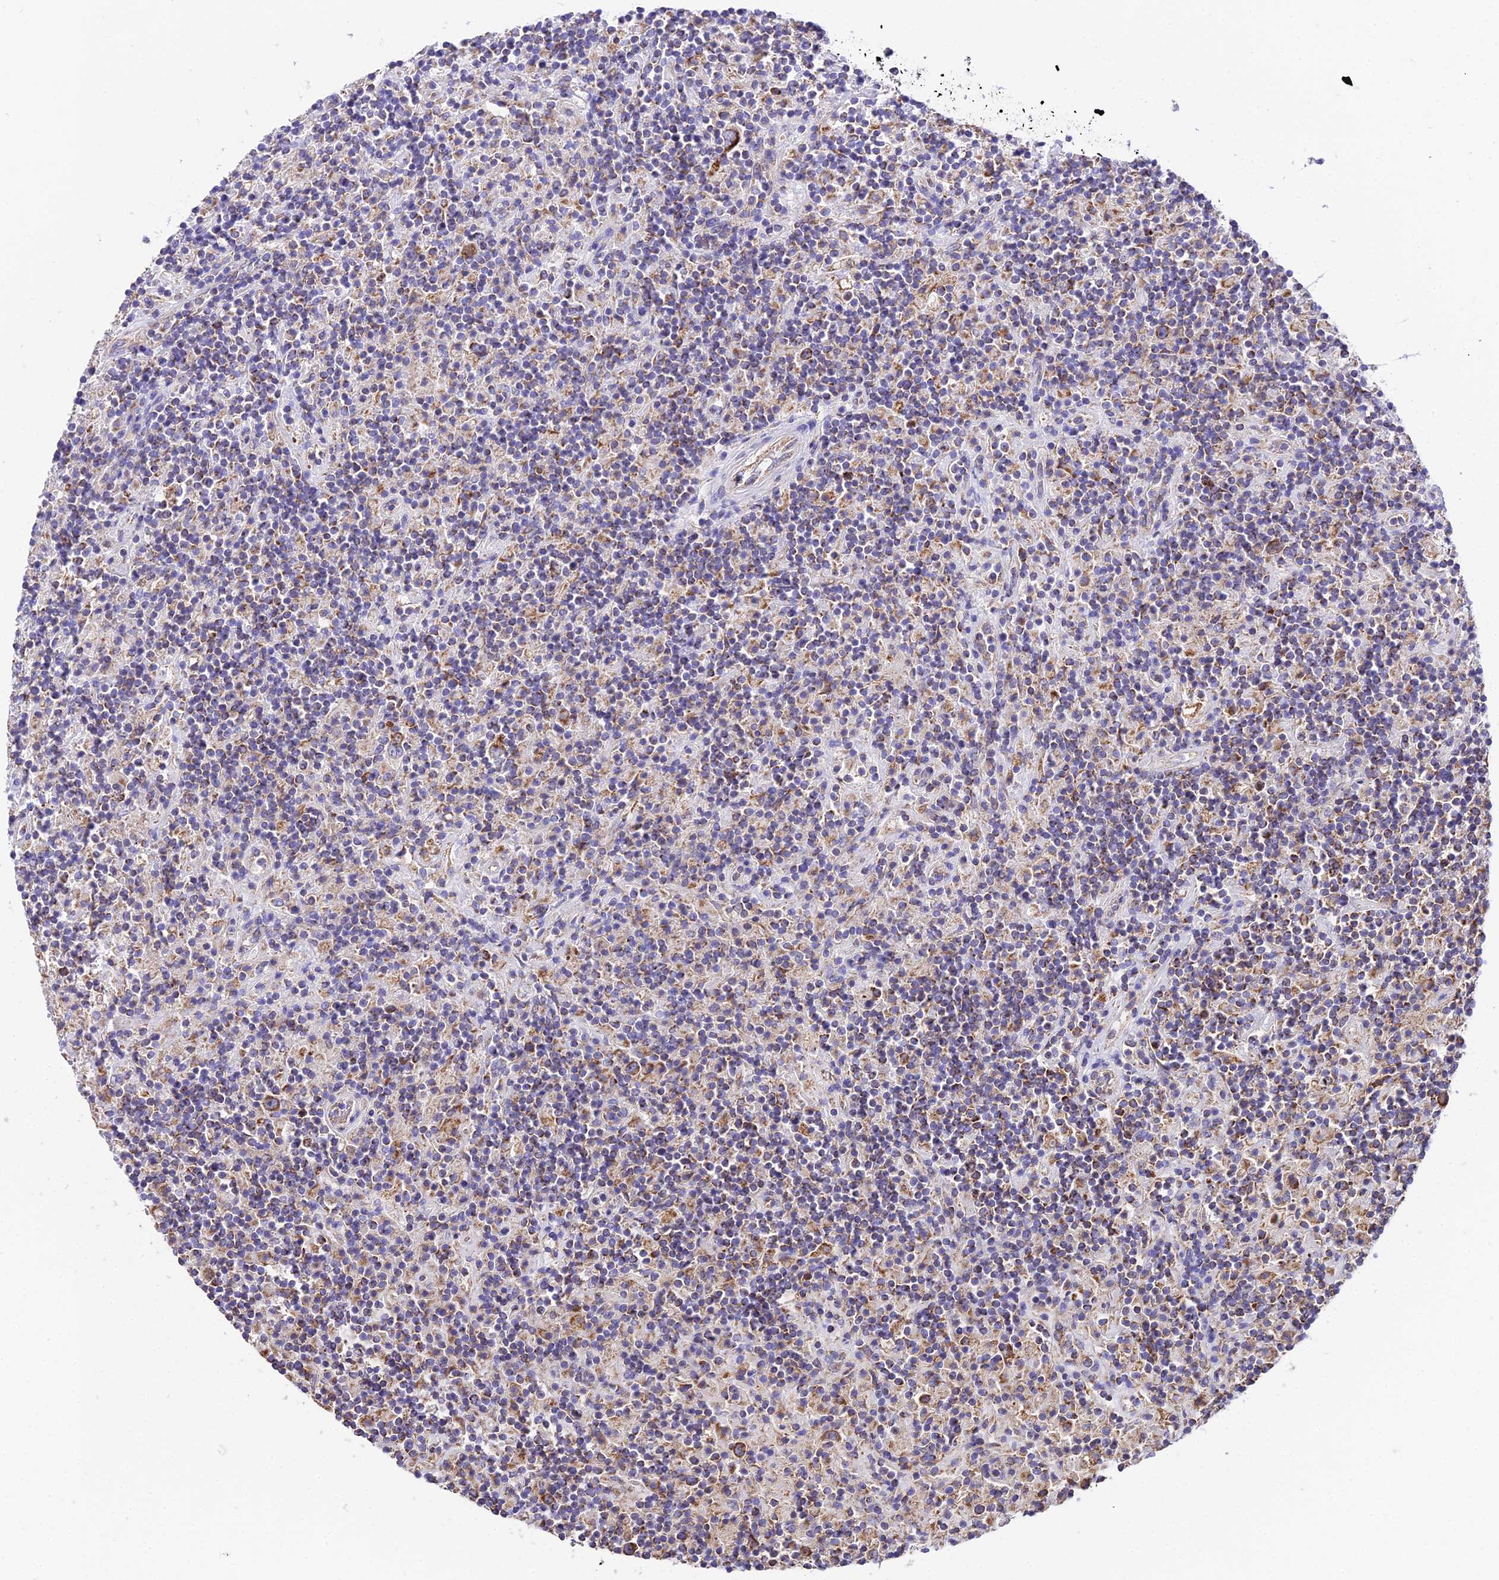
{"staining": {"intensity": "strong", "quantity": ">75%", "location": "cytoplasmic/membranous"}, "tissue": "lymphoma", "cell_type": "Tumor cells", "image_type": "cancer", "snomed": [{"axis": "morphology", "description": "Hodgkin's disease, NOS"}, {"axis": "topography", "description": "Lymph node"}], "caption": "A brown stain highlights strong cytoplasmic/membranous positivity of a protein in human Hodgkin's disease tumor cells. Immunohistochemistry (ihc) stains the protein of interest in brown and the nuclei are stained blue.", "gene": "OCIAD1", "patient": {"sex": "male", "age": 70}}